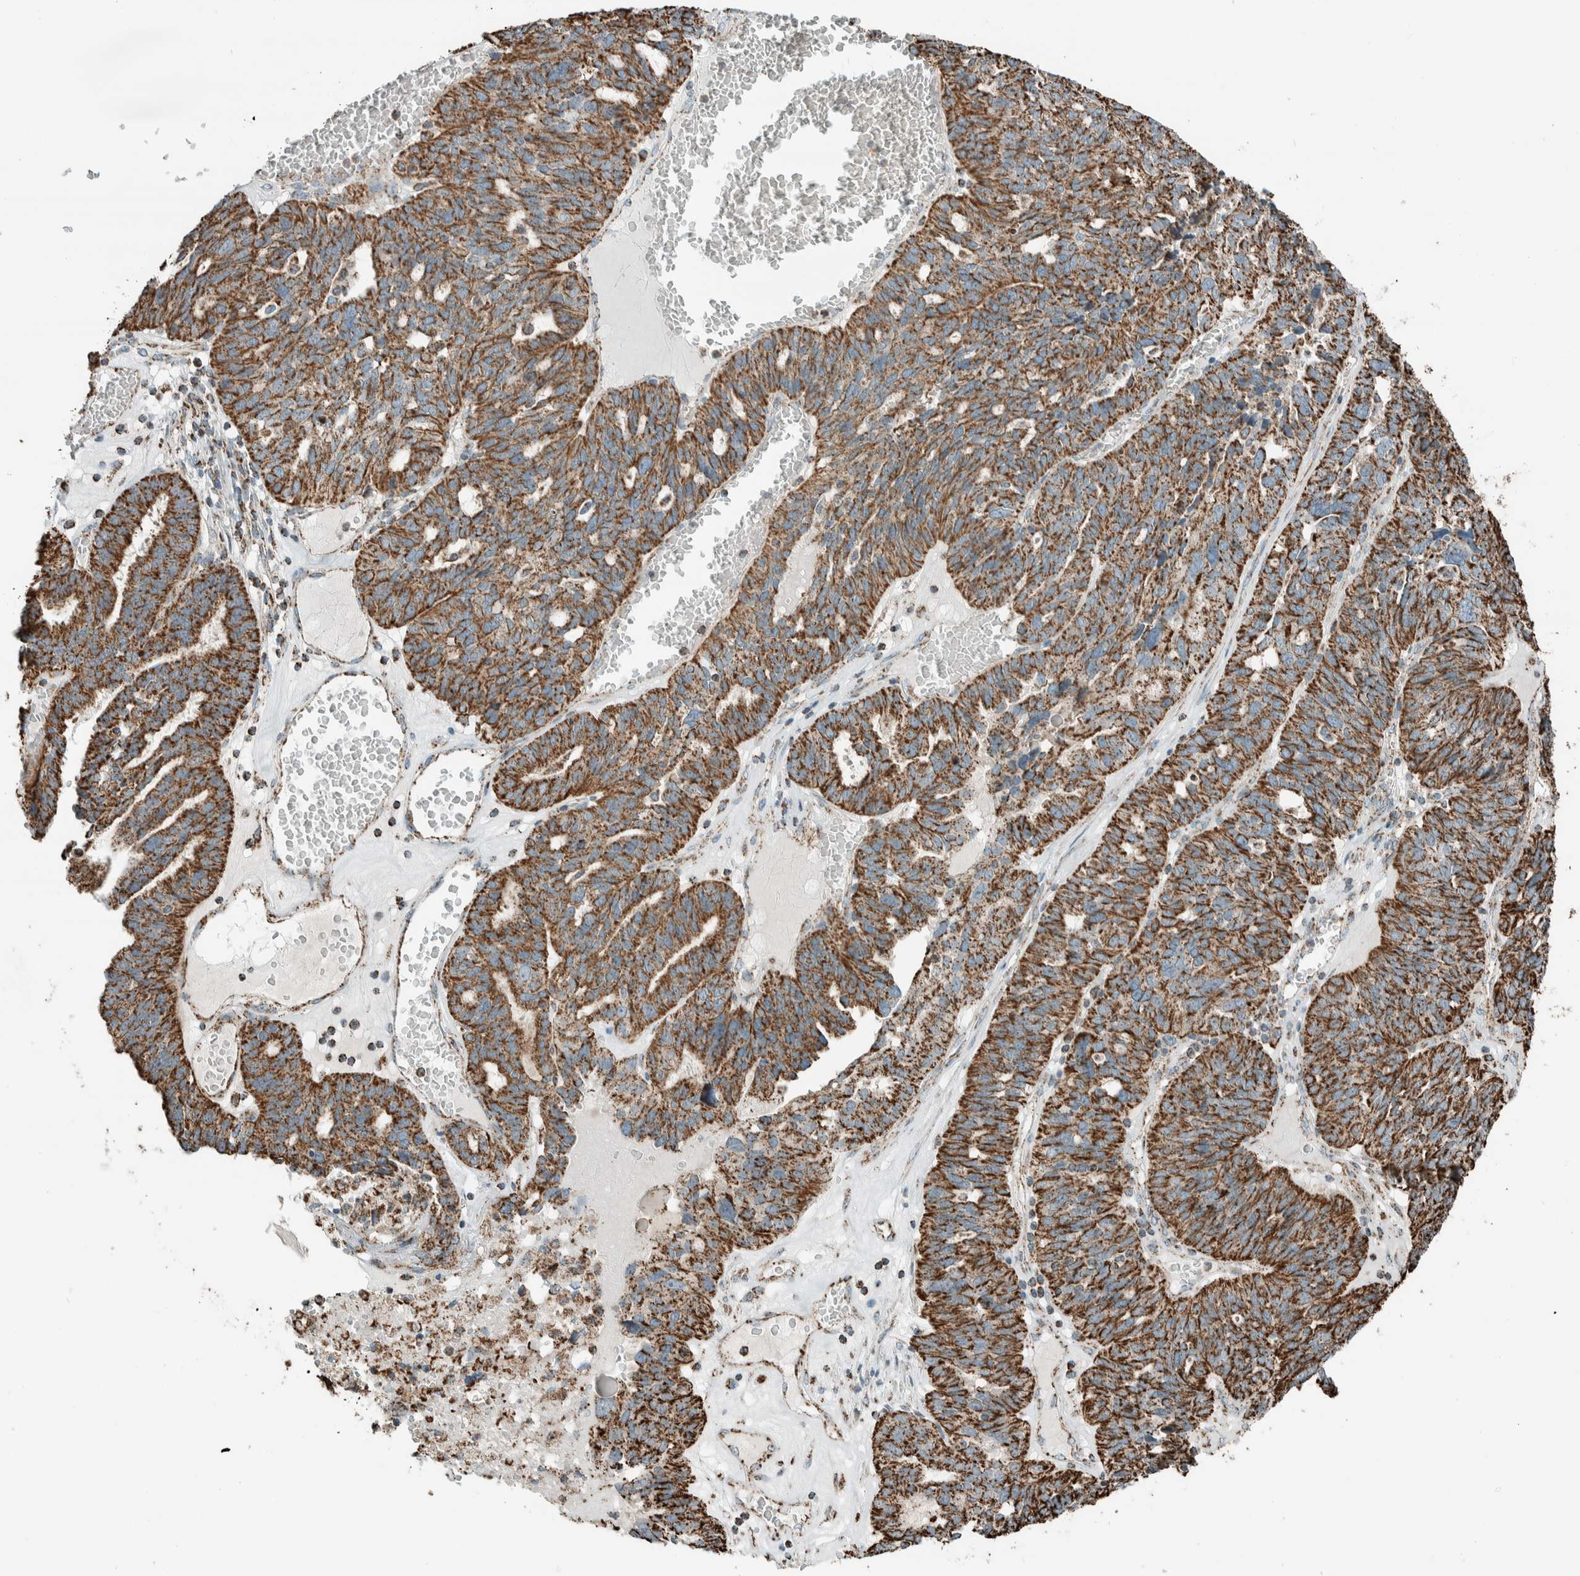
{"staining": {"intensity": "strong", "quantity": ">75%", "location": "cytoplasmic/membranous"}, "tissue": "ovarian cancer", "cell_type": "Tumor cells", "image_type": "cancer", "snomed": [{"axis": "morphology", "description": "Cystadenocarcinoma, serous, NOS"}, {"axis": "topography", "description": "Ovary"}], "caption": "Ovarian cancer was stained to show a protein in brown. There is high levels of strong cytoplasmic/membranous positivity in approximately >75% of tumor cells.", "gene": "ZNF454", "patient": {"sex": "female", "age": 59}}